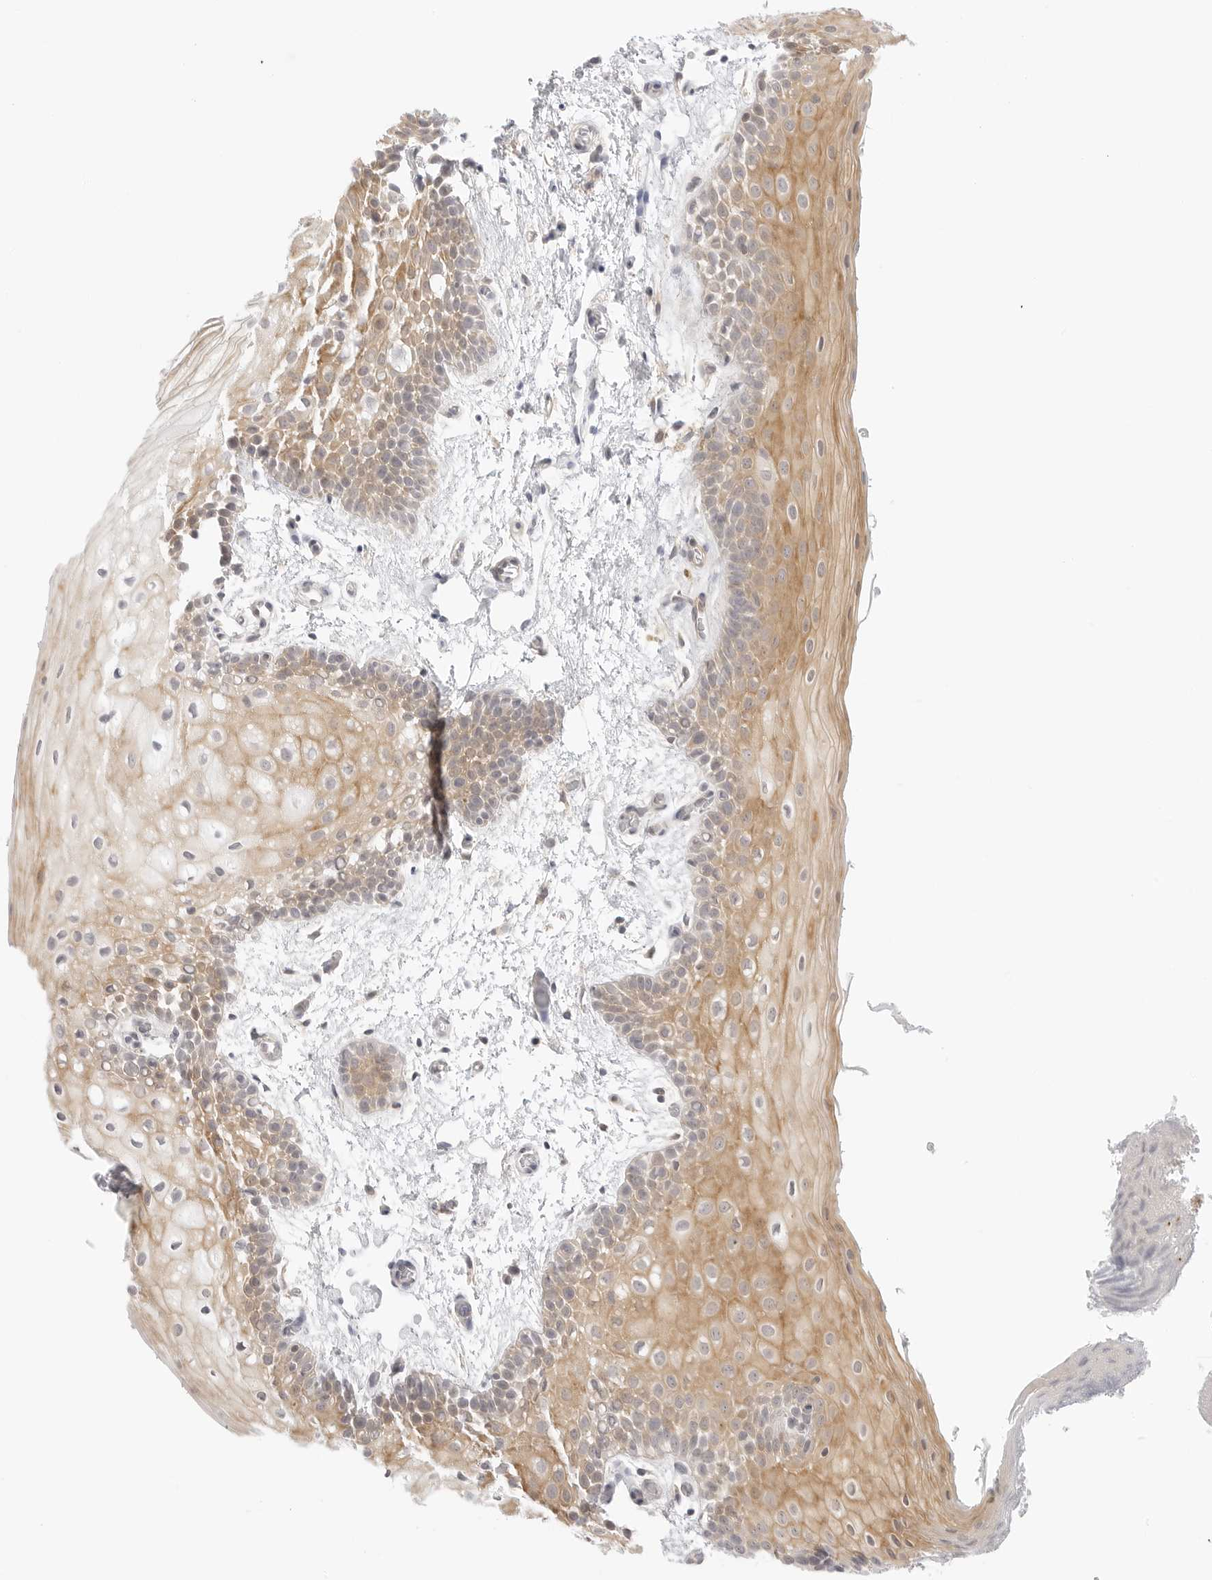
{"staining": {"intensity": "moderate", "quantity": "25%-75%", "location": "cytoplasmic/membranous"}, "tissue": "oral mucosa", "cell_type": "Squamous epithelial cells", "image_type": "normal", "snomed": [{"axis": "morphology", "description": "Normal tissue, NOS"}, {"axis": "topography", "description": "Oral tissue"}], "caption": "This is a photomicrograph of IHC staining of unremarkable oral mucosa, which shows moderate staining in the cytoplasmic/membranous of squamous epithelial cells.", "gene": "TCP1", "patient": {"sex": "male", "age": 62}}